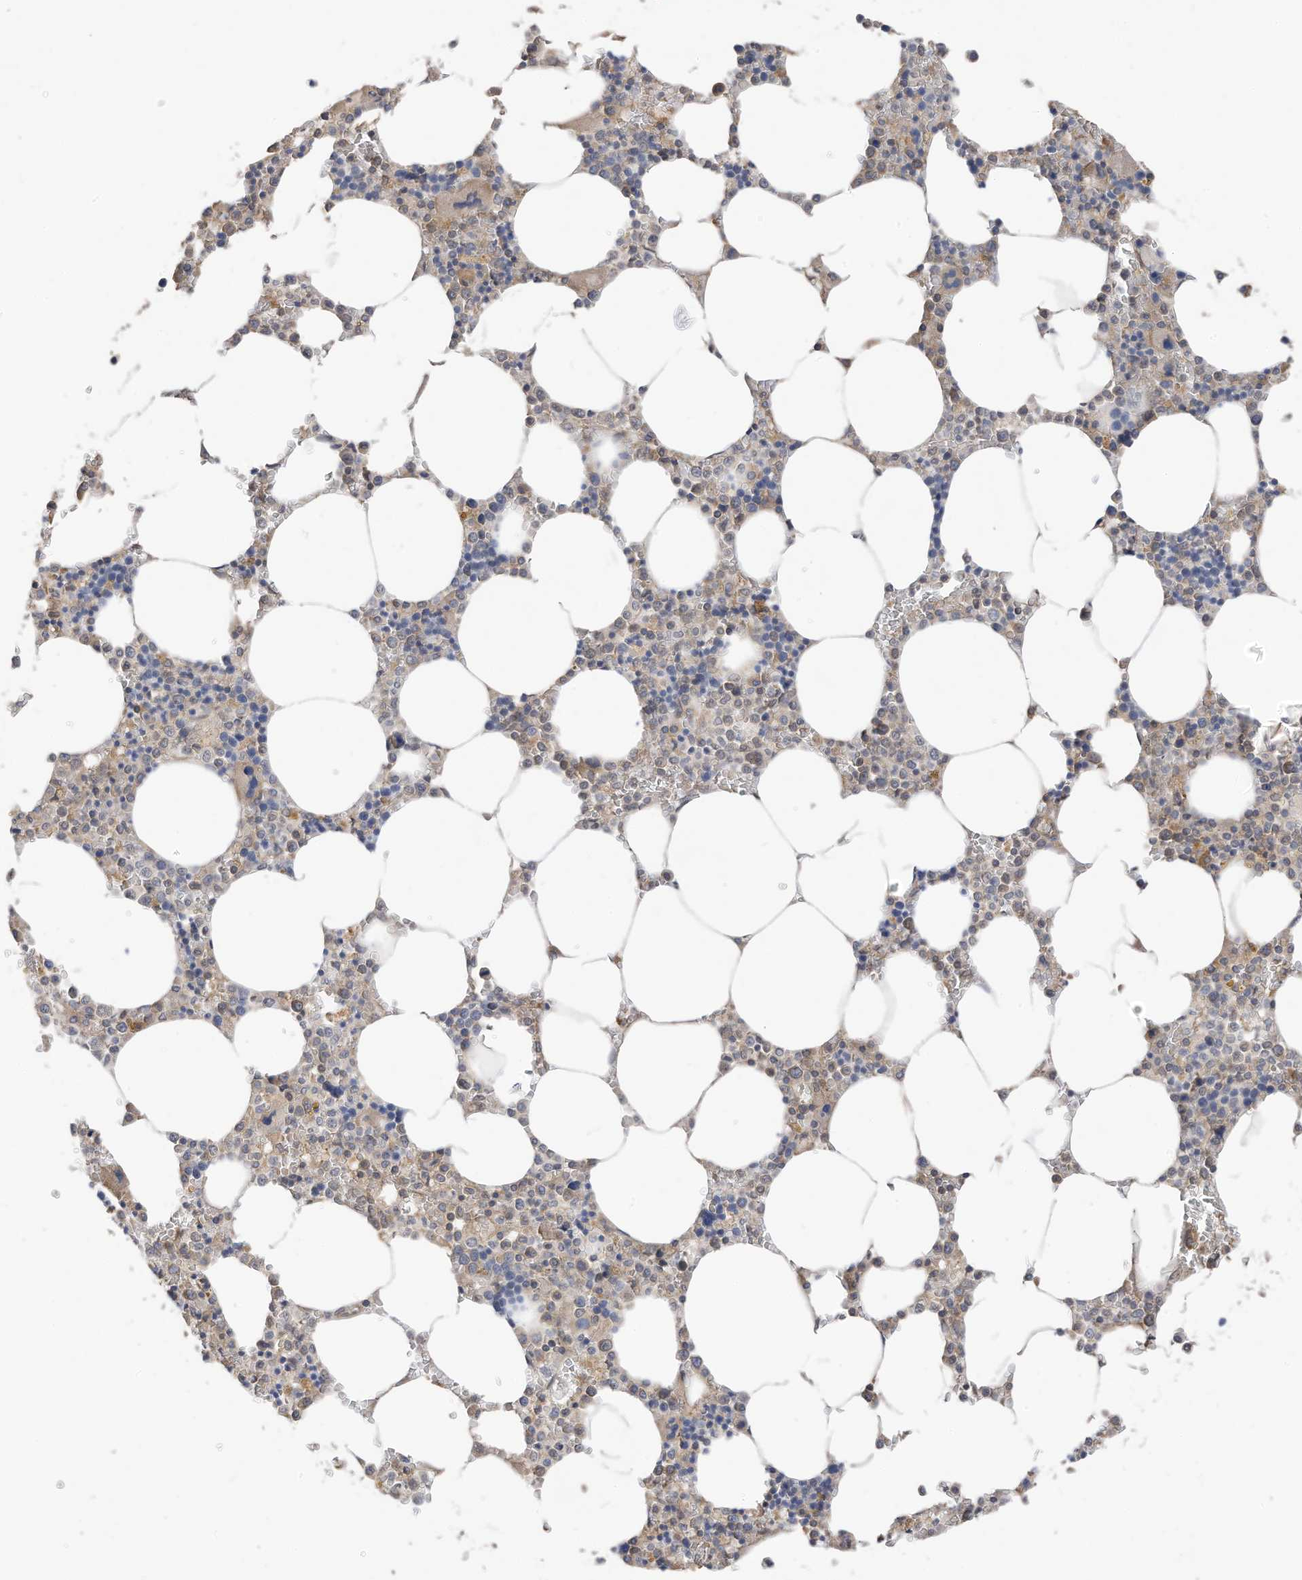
{"staining": {"intensity": "weak", "quantity": "<25%", "location": "cytoplasmic/membranous"}, "tissue": "bone marrow", "cell_type": "Hematopoietic cells", "image_type": "normal", "snomed": [{"axis": "morphology", "description": "Normal tissue, NOS"}, {"axis": "topography", "description": "Bone marrow"}], "caption": "A high-resolution photomicrograph shows immunohistochemistry (IHC) staining of benign bone marrow, which shows no significant positivity in hematopoietic cells. (DAB (3,3'-diaminobenzidine) immunohistochemistry, high magnification).", "gene": "REC8", "patient": {"sex": "male", "age": 70}}